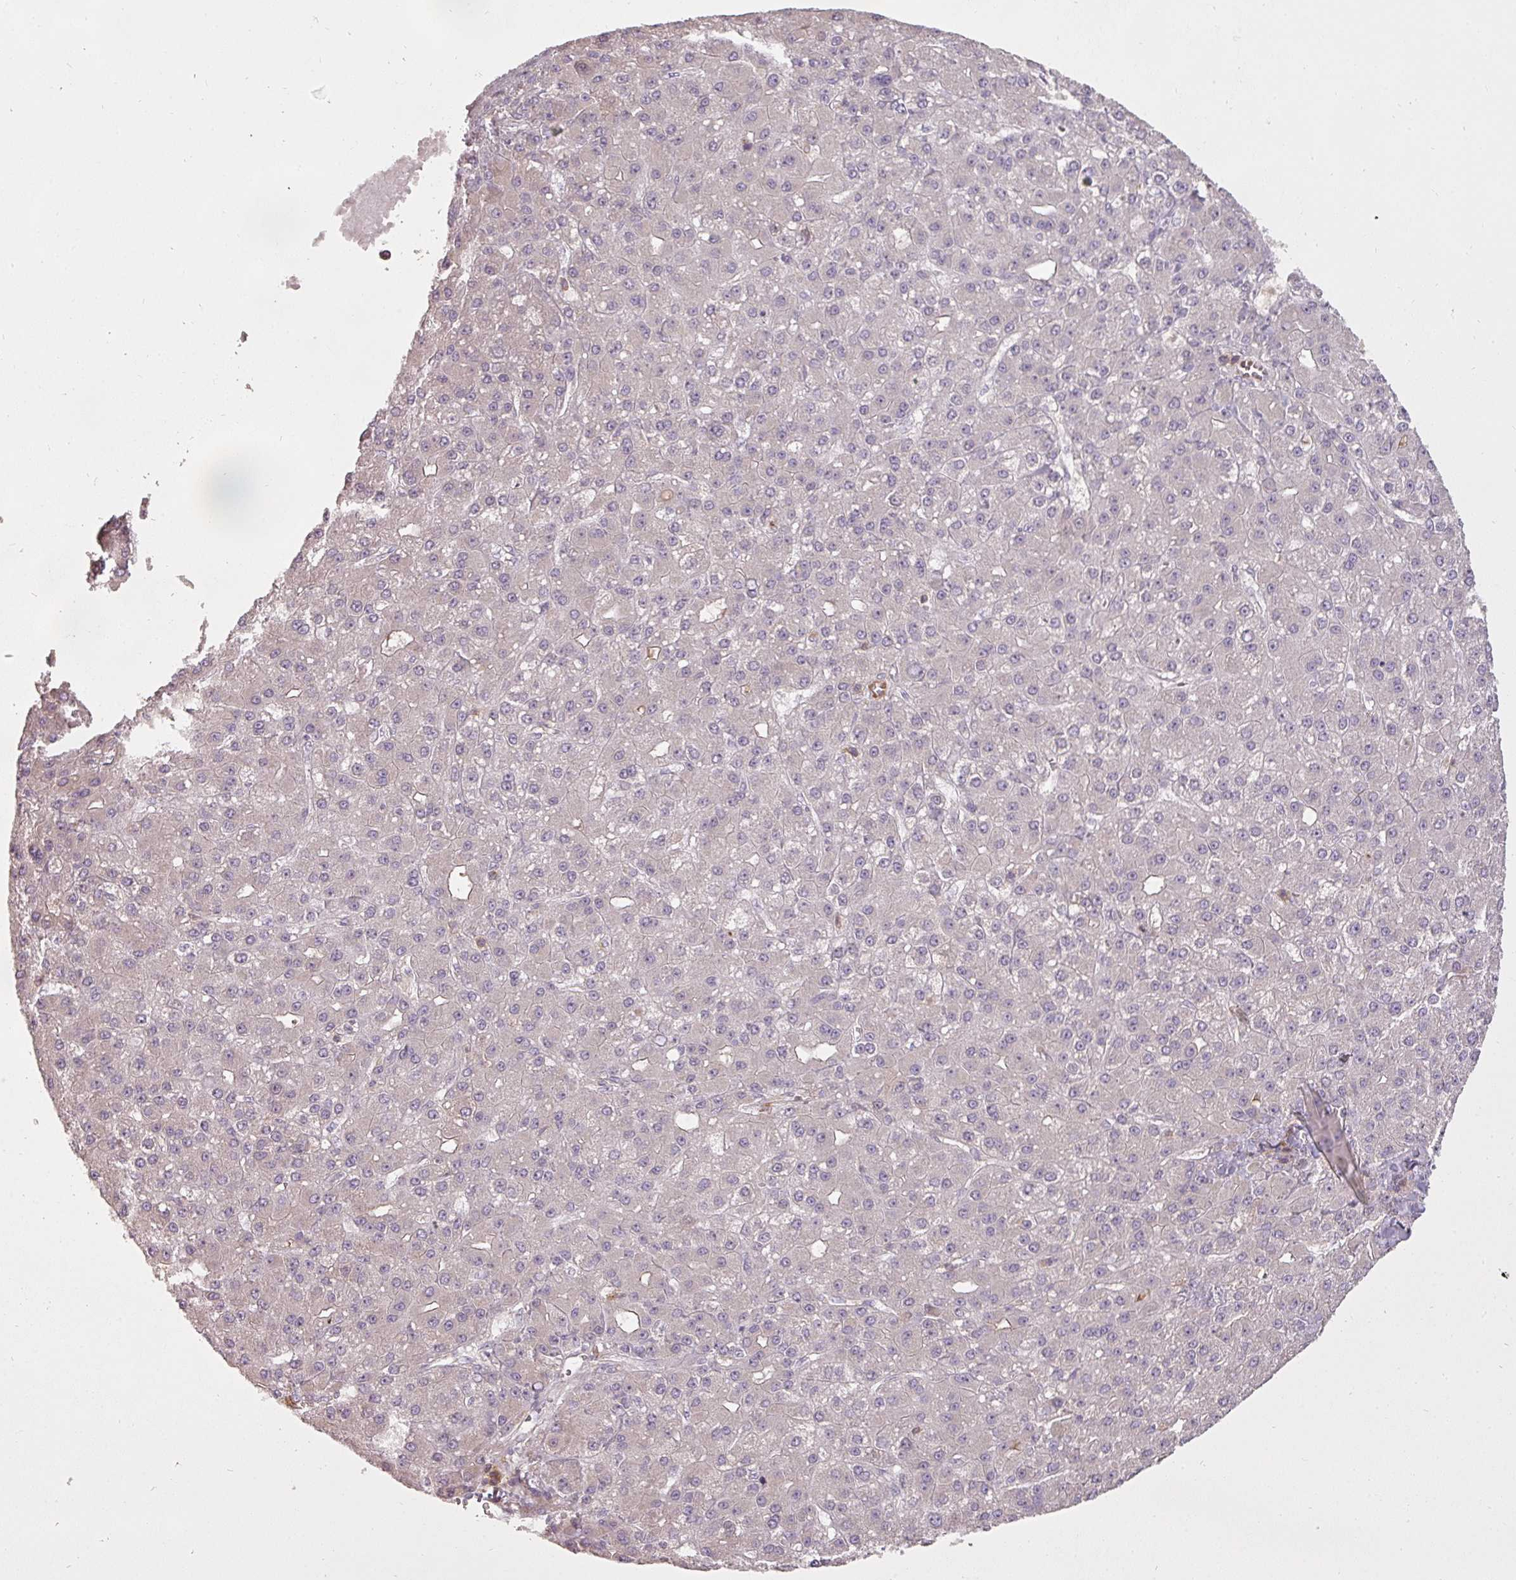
{"staining": {"intensity": "negative", "quantity": "none", "location": "none"}, "tissue": "liver cancer", "cell_type": "Tumor cells", "image_type": "cancer", "snomed": [{"axis": "morphology", "description": "Carcinoma, Hepatocellular, NOS"}, {"axis": "topography", "description": "Liver"}], "caption": "High magnification brightfield microscopy of hepatocellular carcinoma (liver) stained with DAB (3,3'-diaminobenzidine) (brown) and counterstained with hematoxylin (blue): tumor cells show no significant positivity.", "gene": "STK4", "patient": {"sex": "male", "age": 67}}